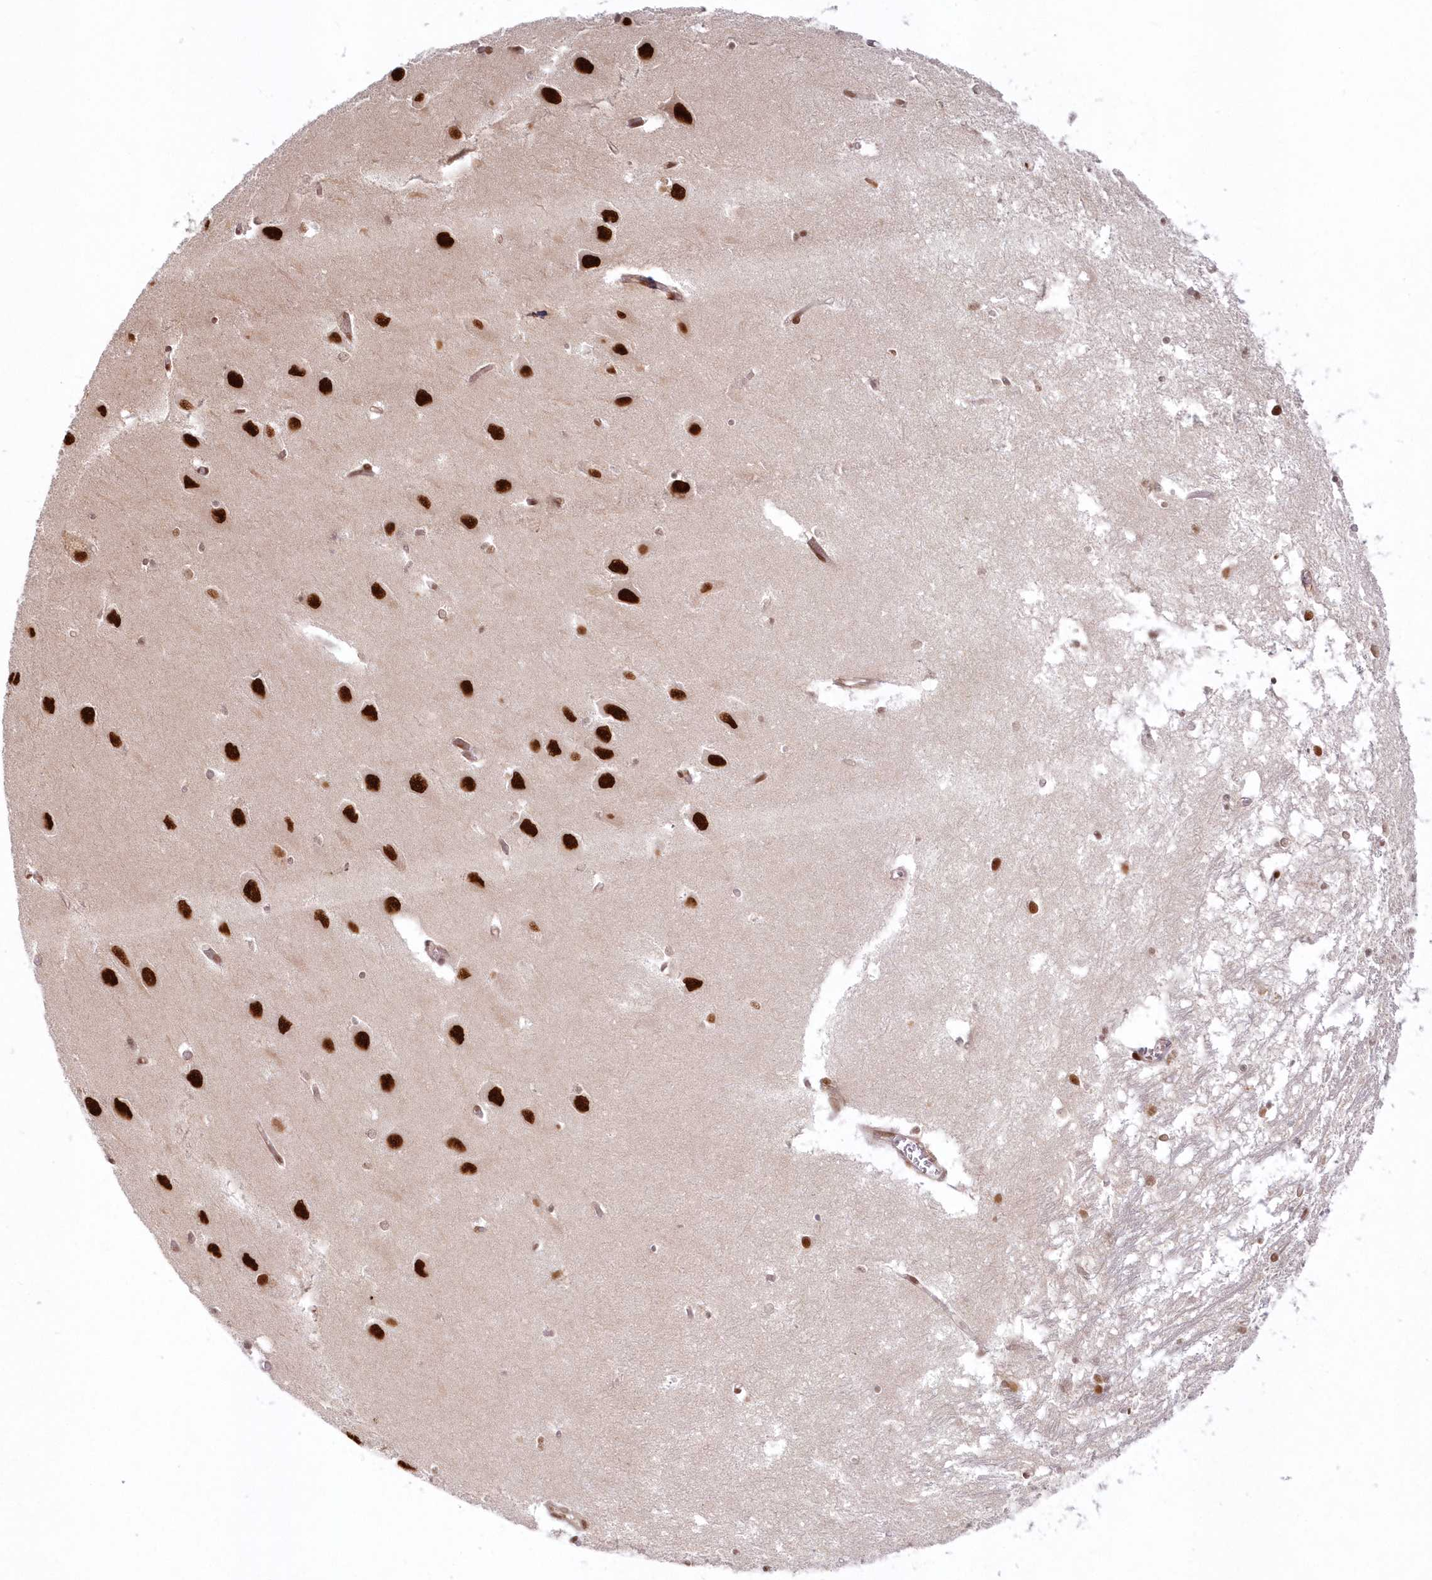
{"staining": {"intensity": "moderate", "quantity": "25%-75%", "location": "nuclear"}, "tissue": "hippocampus", "cell_type": "Glial cells", "image_type": "normal", "snomed": [{"axis": "morphology", "description": "Normal tissue, NOS"}, {"axis": "topography", "description": "Hippocampus"}], "caption": "A photomicrograph of human hippocampus stained for a protein shows moderate nuclear brown staining in glial cells. (brown staining indicates protein expression, while blue staining denotes nuclei).", "gene": "TOGARAM2", "patient": {"sex": "male", "age": 70}}